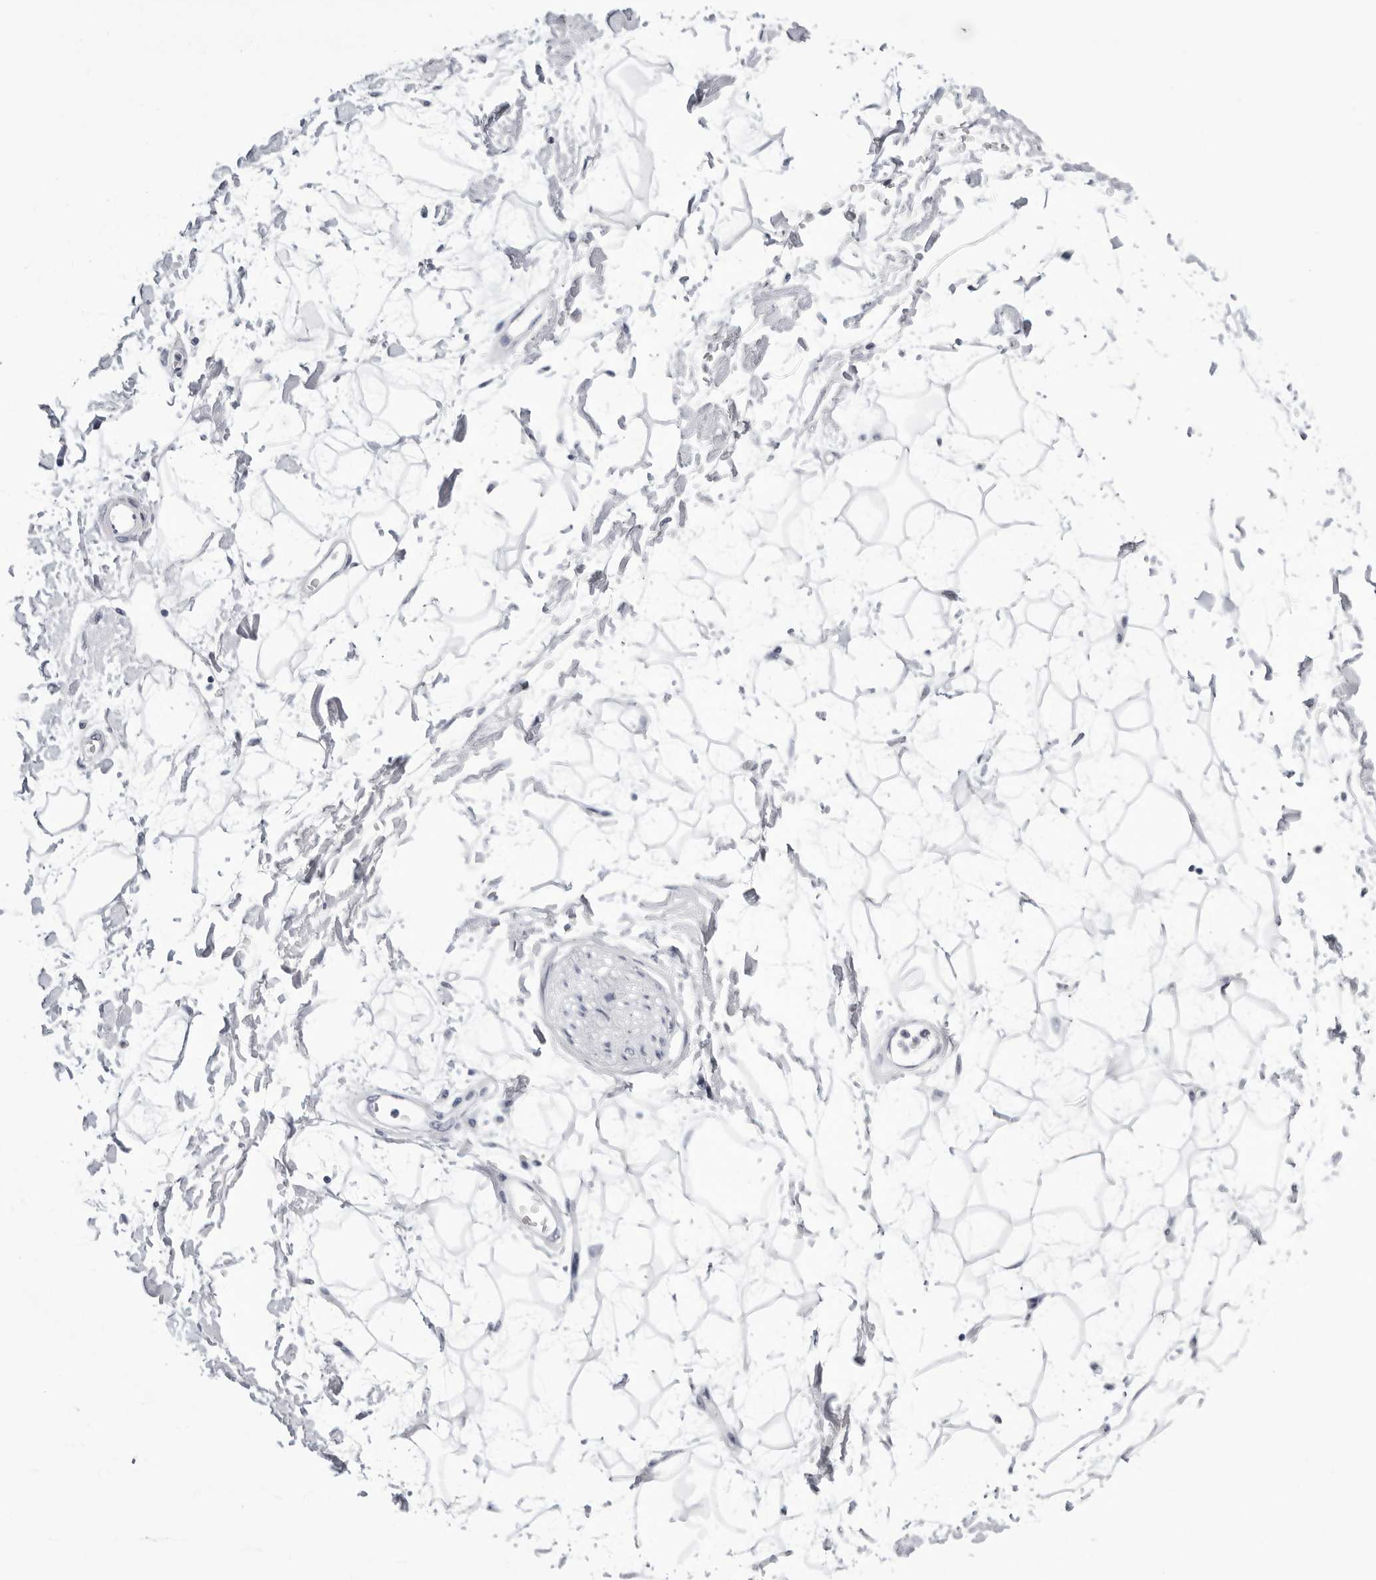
{"staining": {"intensity": "negative", "quantity": "none", "location": "none"}, "tissue": "adipose tissue", "cell_type": "Adipocytes", "image_type": "normal", "snomed": [{"axis": "morphology", "description": "Normal tissue, NOS"}, {"axis": "topography", "description": "Soft tissue"}], "caption": "This is an immunohistochemistry (IHC) image of benign human adipose tissue. There is no expression in adipocytes.", "gene": "ZNF502", "patient": {"sex": "male", "age": 72}}